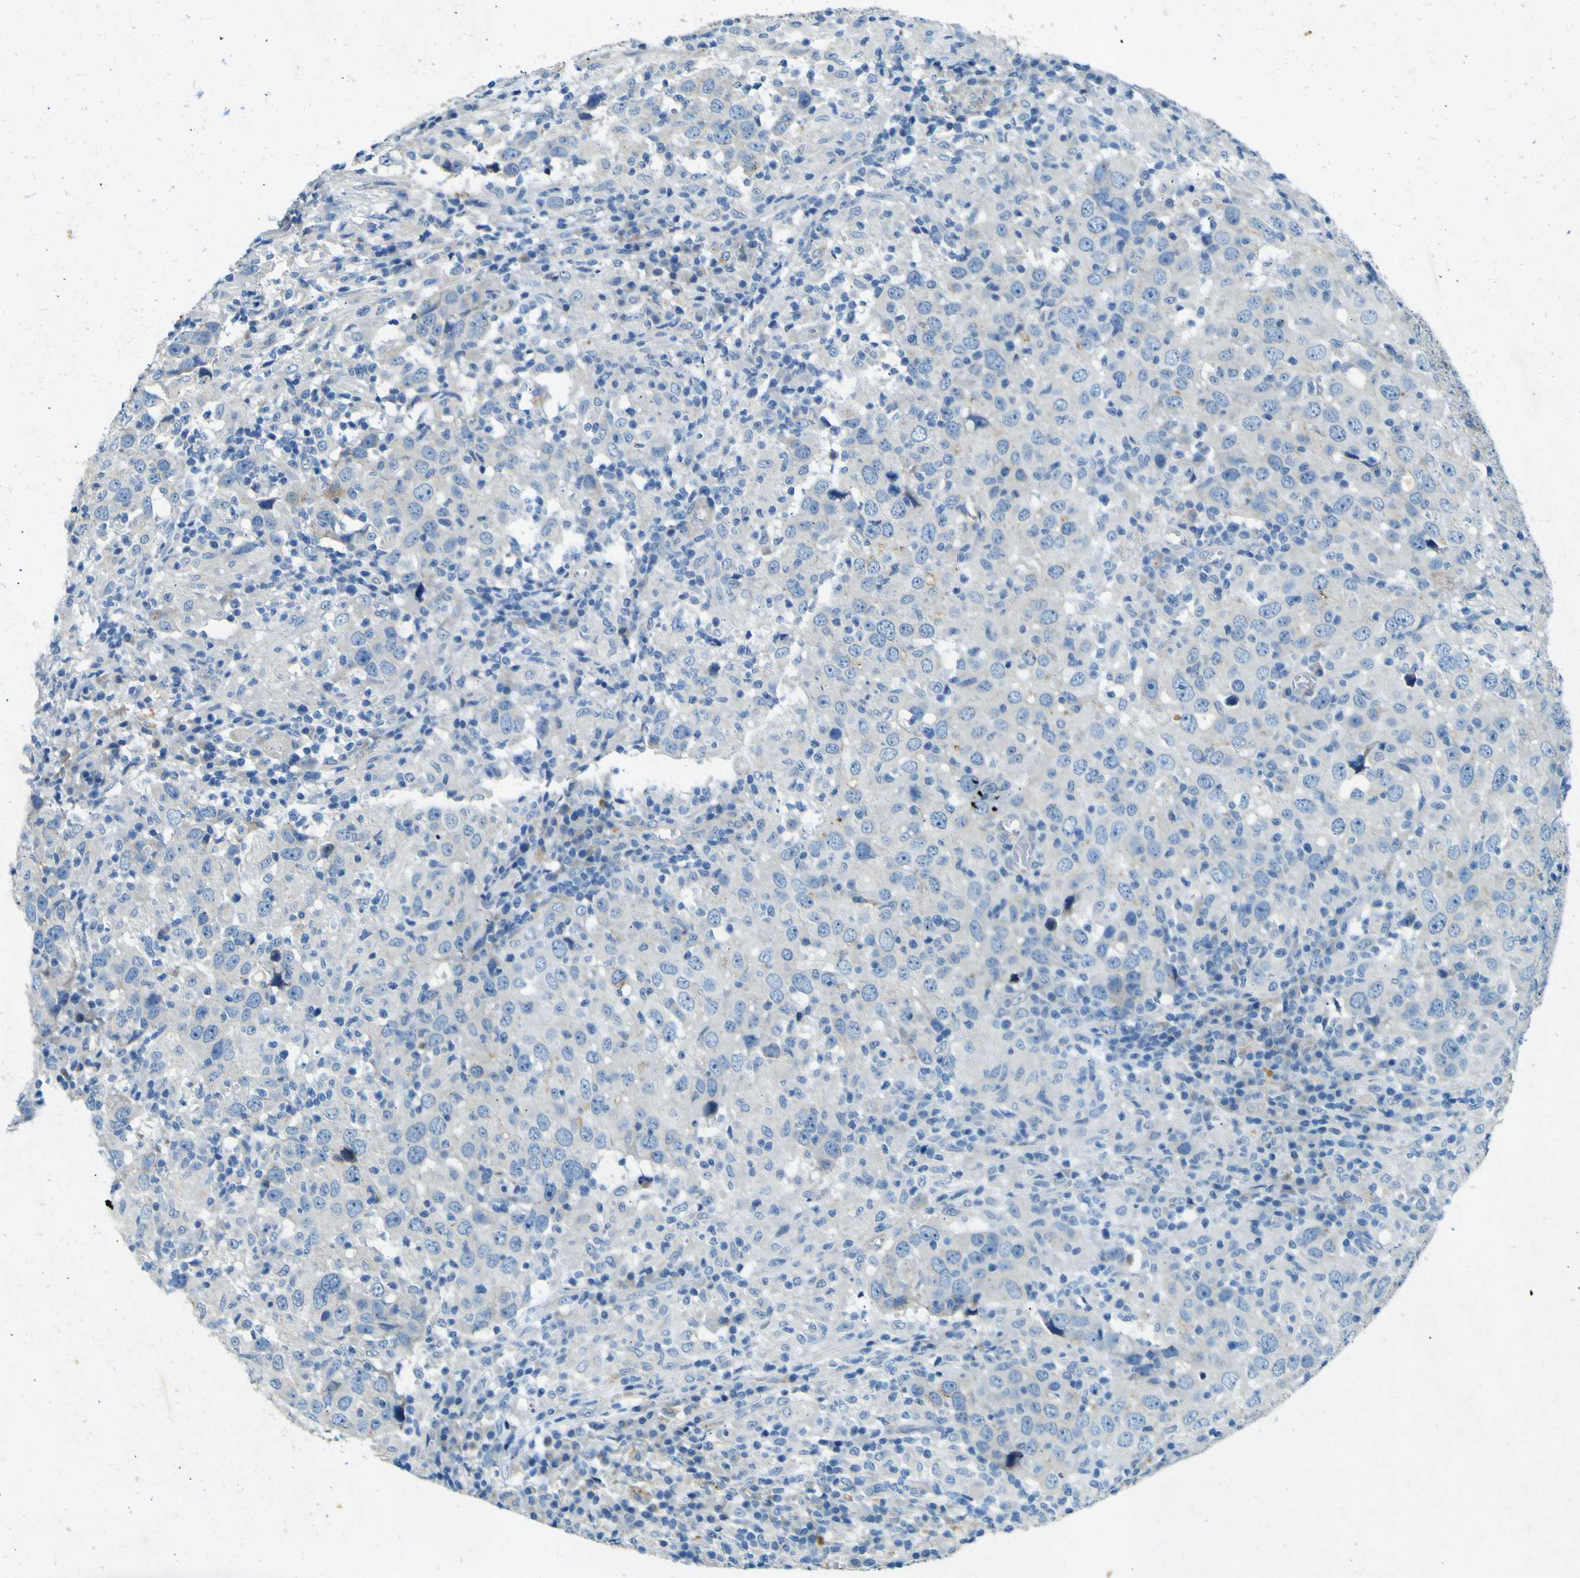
{"staining": {"intensity": "negative", "quantity": "none", "location": "none"}, "tissue": "head and neck cancer", "cell_type": "Tumor cells", "image_type": "cancer", "snomed": [{"axis": "morphology", "description": "Adenocarcinoma, NOS"}, {"axis": "topography", "description": "Salivary gland"}, {"axis": "topography", "description": "Head-Neck"}], "caption": "Tumor cells are negative for brown protein staining in head and neck cancer (adenocarcinoma).", "gene": "PDE9A", "patient": {"sex": "female", "age": 65}}